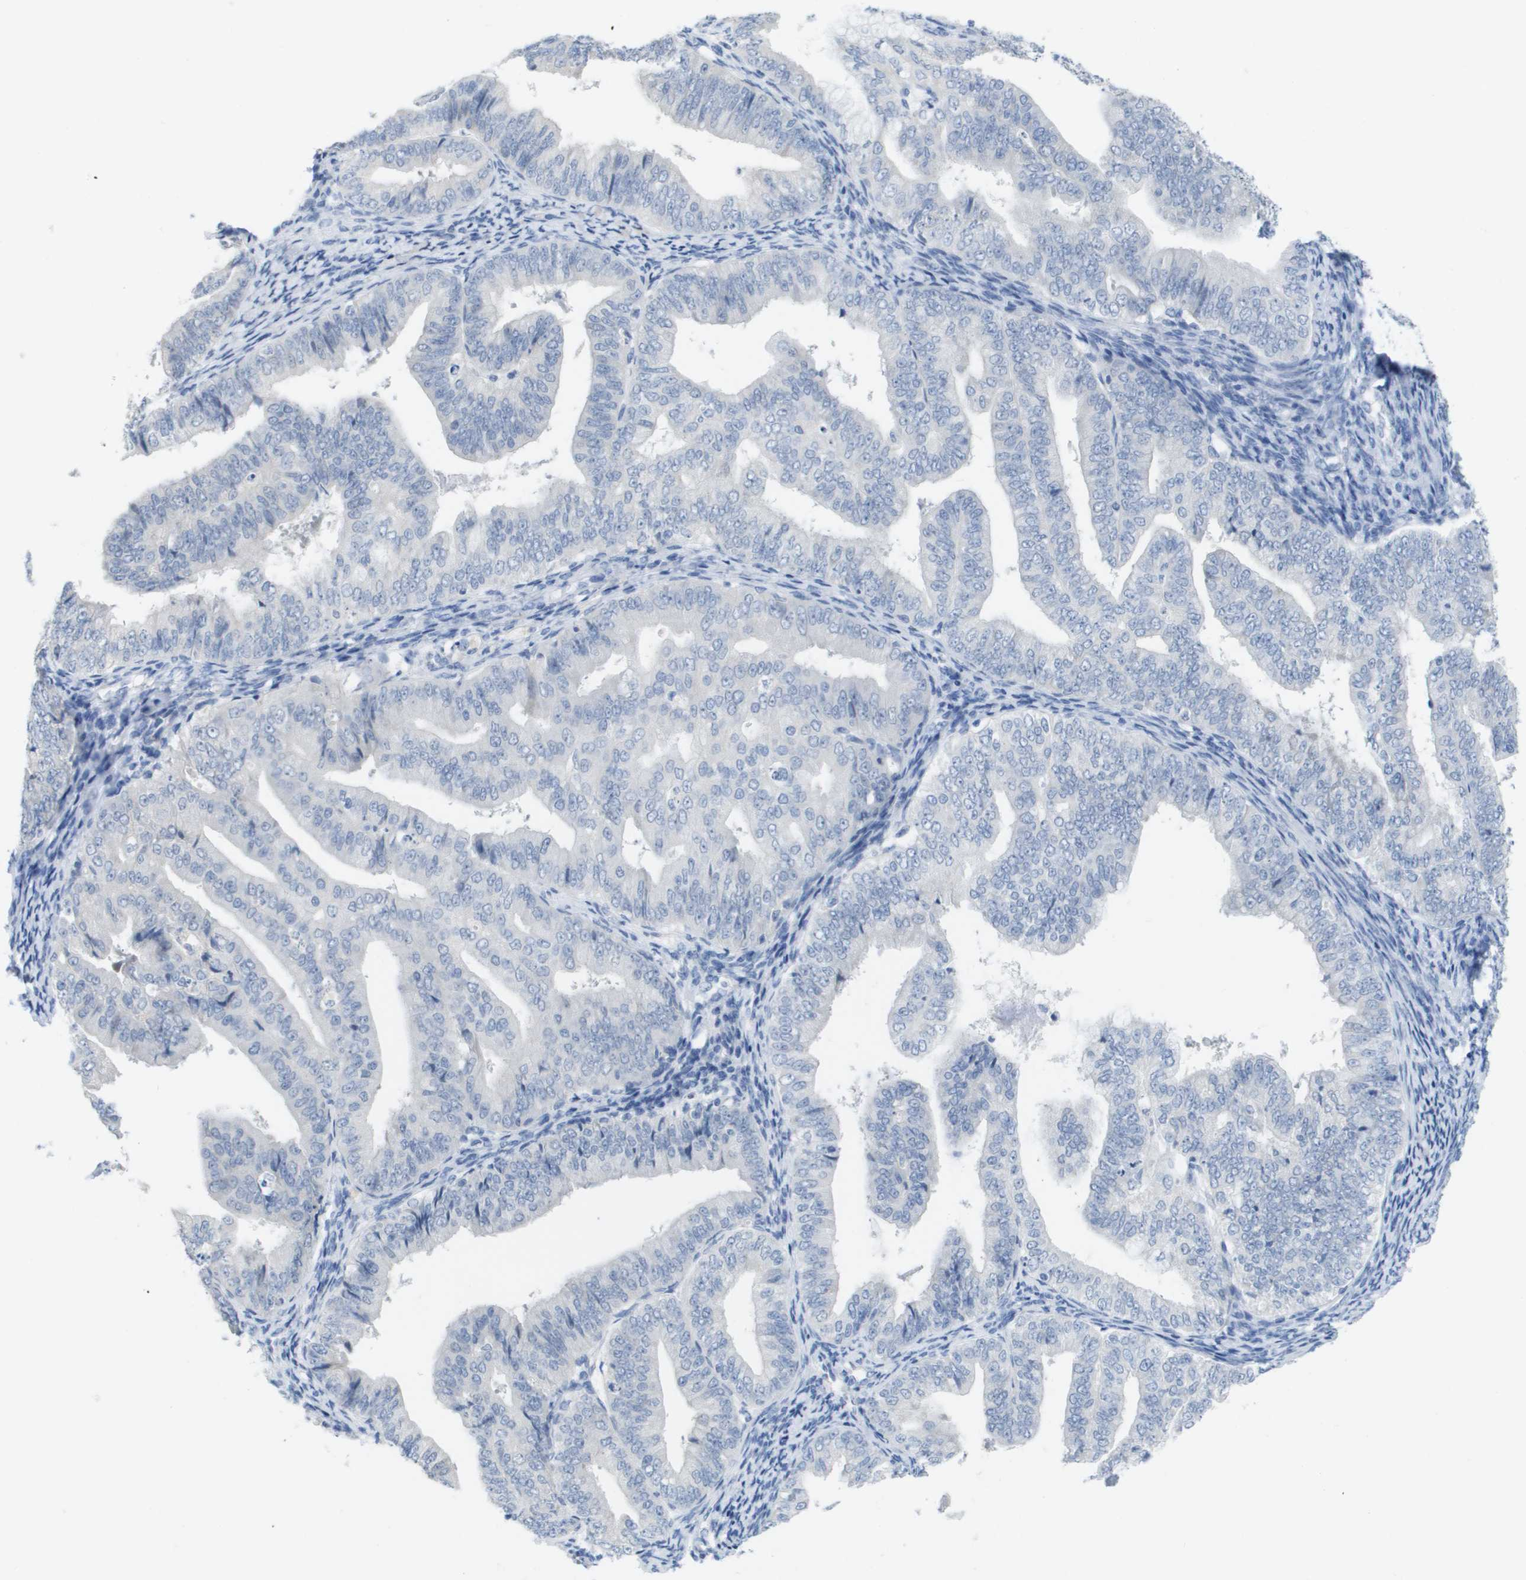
{"staining": {"intensity": "negative", "quantity": "none", "location": "none"}, "tissue": "endometrial cancer", "cell_type": "Tumor cells", "image_type": "cancer", "snomed": [{"axis": "morphology", "description": "Adenocarcinoma, NOS"}, {"axis": "topography", "description": "Endometrium"}], "caption": "IHC of endometrial cancer (adenocarcinoma) demonstrates no expression in tumor cells.", "gene": "PDE4A", "patient": {"sex": "female", "age": 63}}